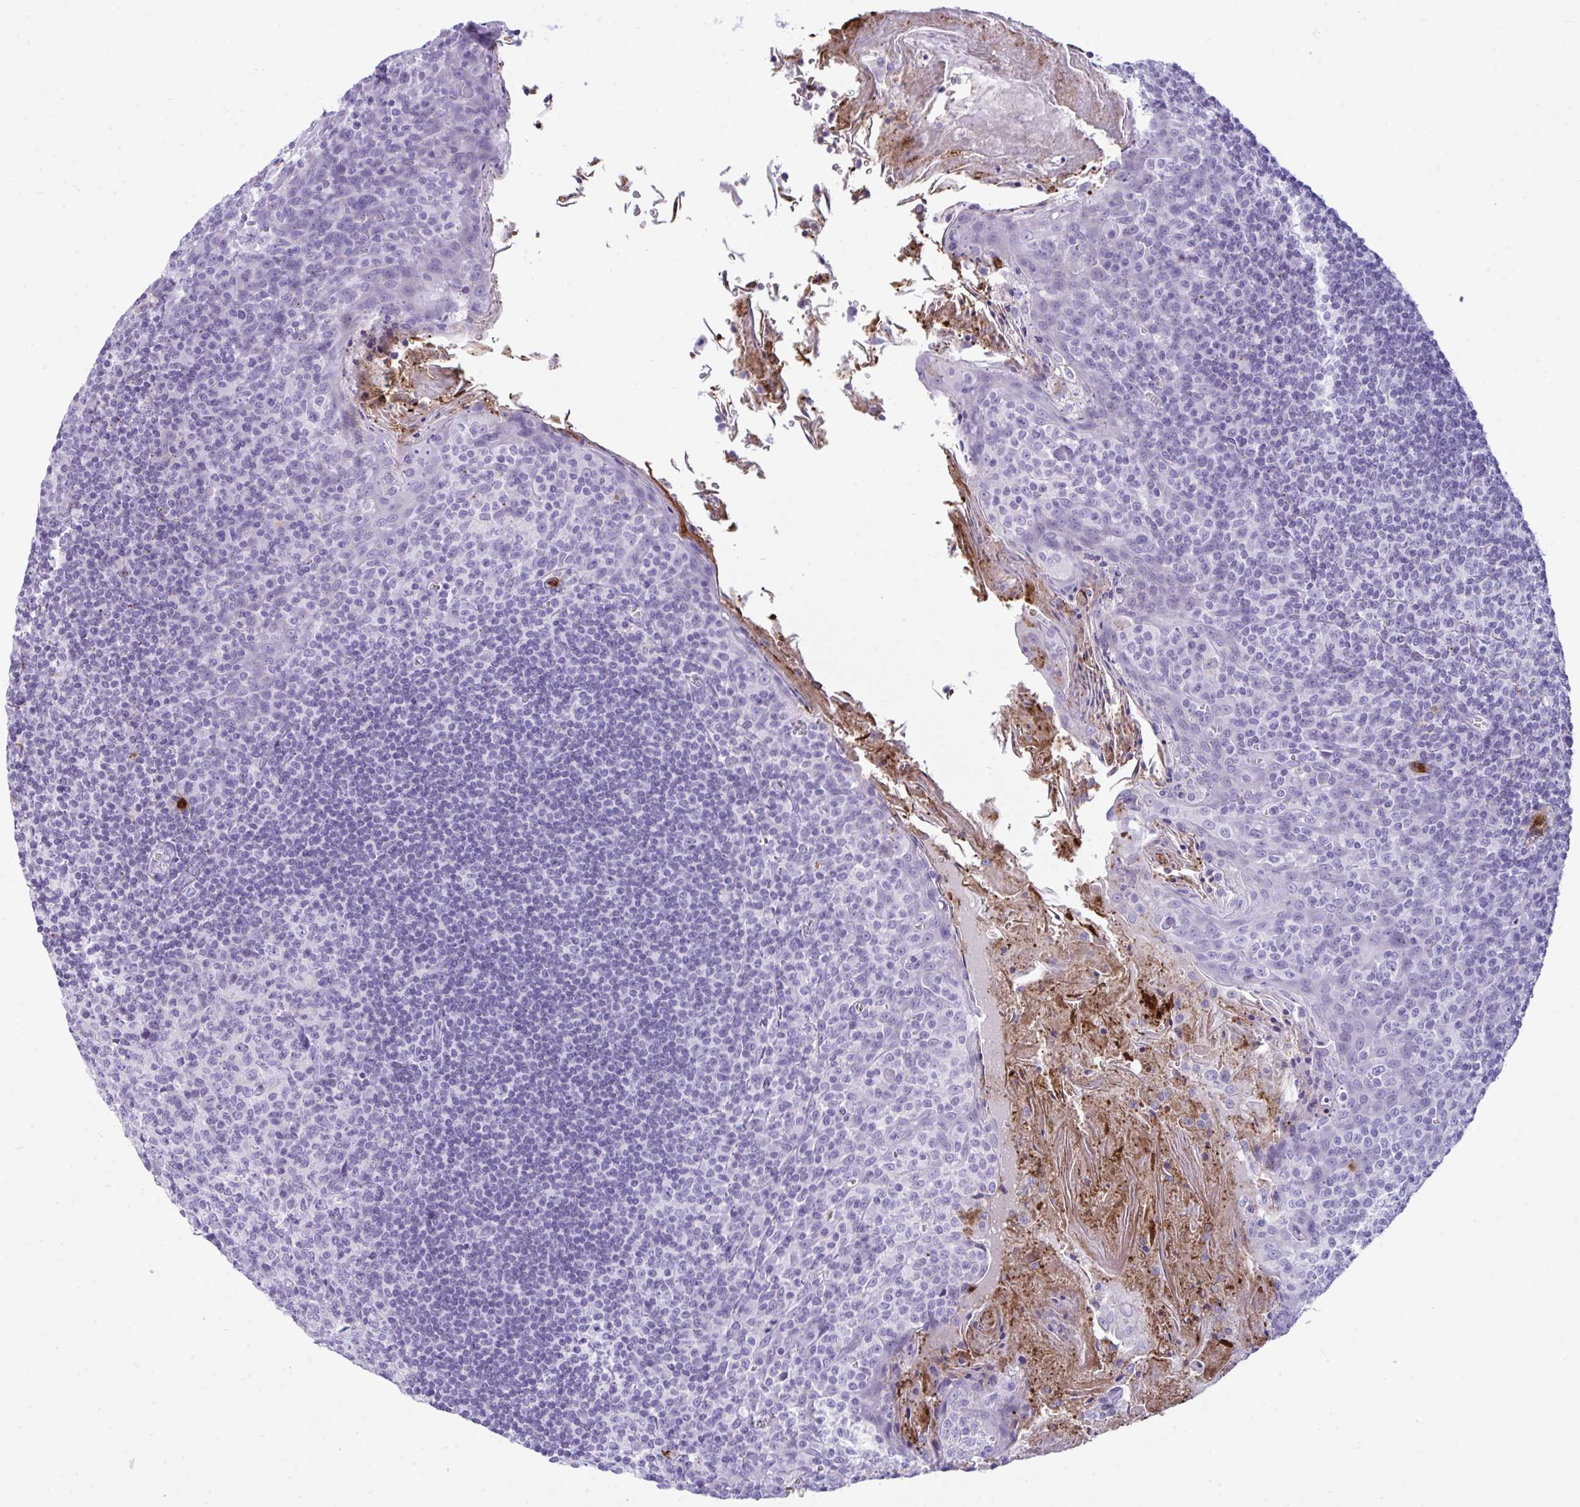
{"staining": {"intensity": "negative", "quantity": "none", "location": "none"}, "tissue": "tonsil", "cell_type": "Germinal center cells", "image_type": "normal", "snomed": [{"axis": "morphology", "description": "Normal tissue, NOS"}, {"axis": "topography", "description": "Tonsil"}], "caption": "Human tonsil stained for a protein using IHC reveals no staining in germinal center cells.", "gene": "ARHGAP42", "patient": {"sex": "male", "age": 27}}